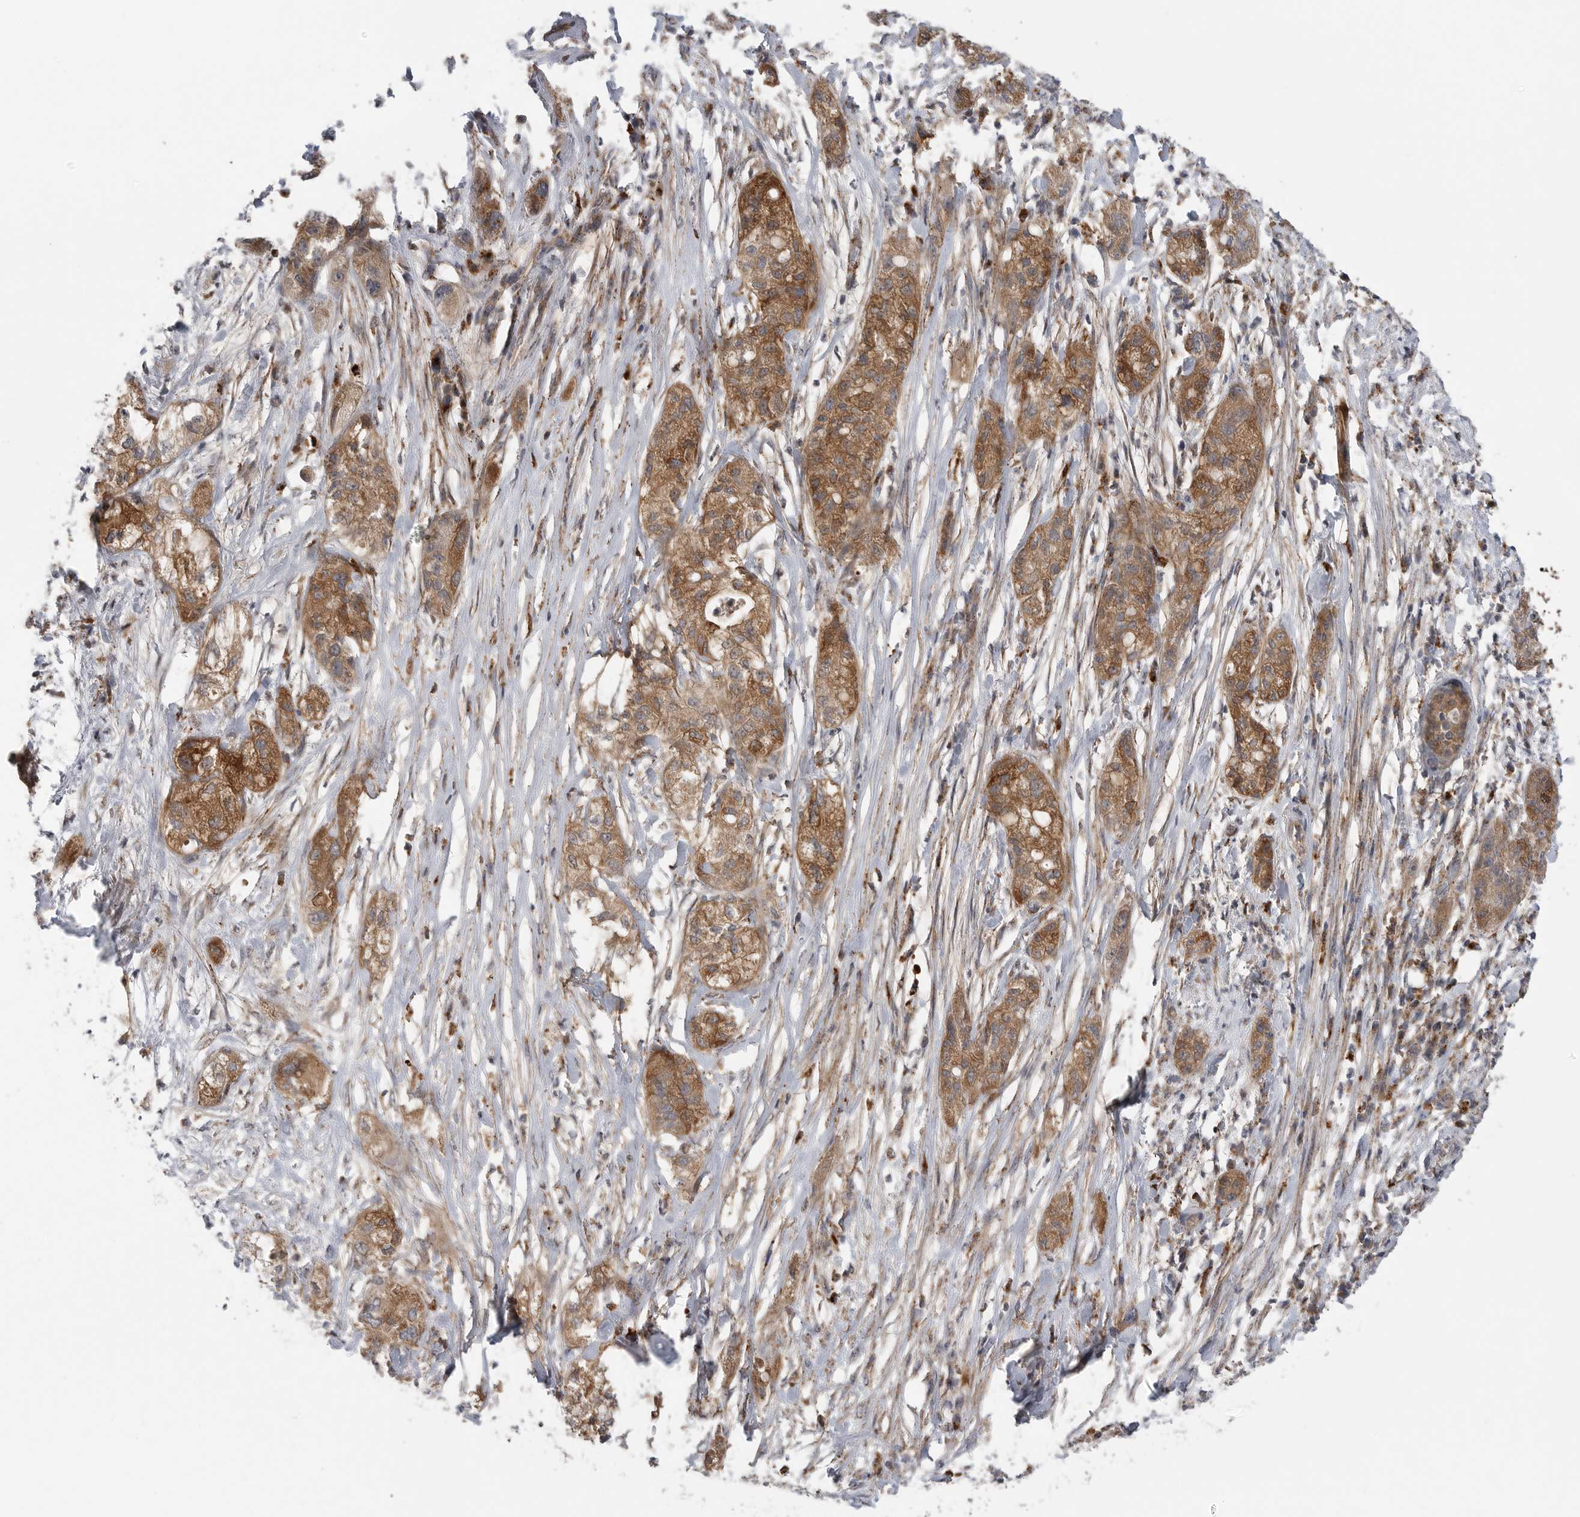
{"staining": {"intensity": "moderate", "quantity": ">75%", "location": "cytoplasmic/membranous"}, "tissue": "pancreatic cancer", "cell_type": "Tumor cells", "image_type": "cancer", "snomed": [{"axis": "morphology", "description": "Adenocarcinoma, NOS"}, {"axis": "topography", "description": "Pancreas"}], "caption": "This is a photomicrograph of immunohistochemistry (IHC) staining of pancreatic cancer (adenocarcinoma), which shows moderate positivity in the cytoplasmic/membranous of tumor cells.", "gene": "GALNS", "patient": {"sex": "female", "age": 78}}